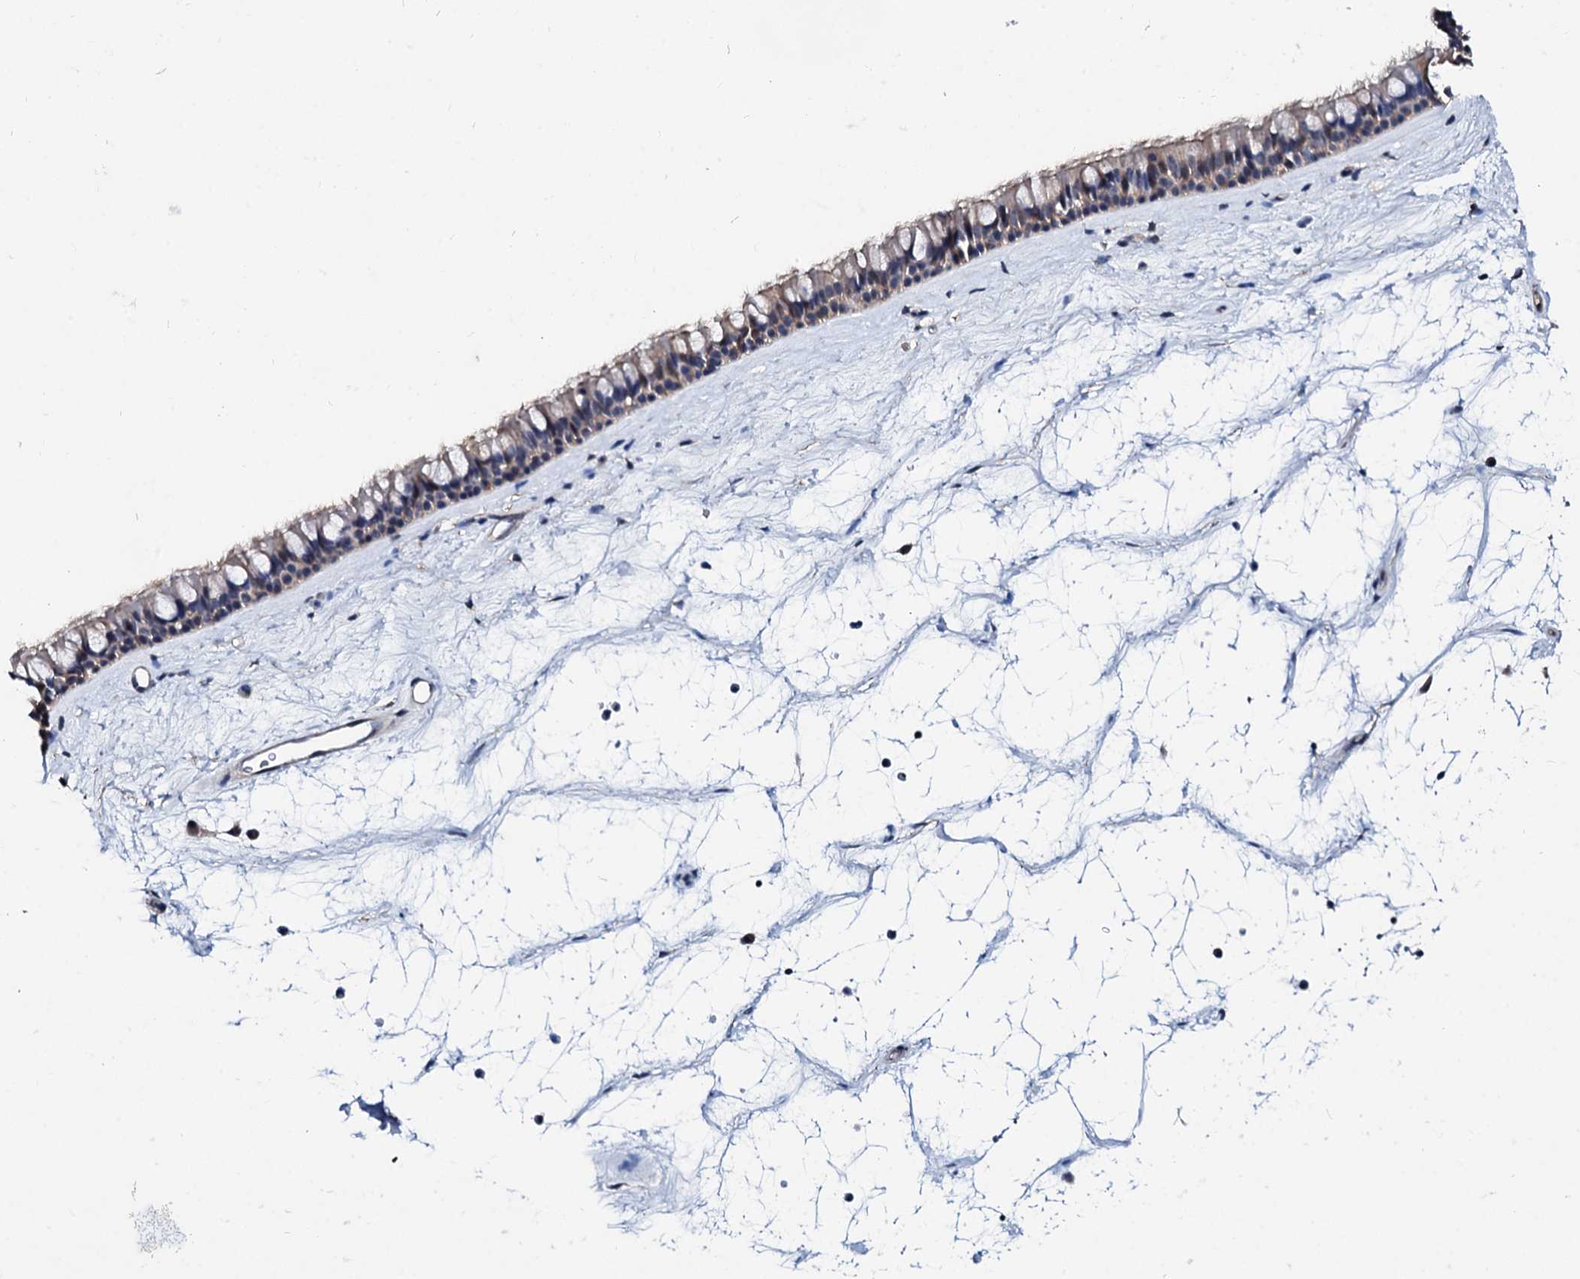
{"staining": {"intensity": "weak", "quantity": "25%-75%", "location": "cytoplasmic/membranous,nuclear"}, "tissue": "nasopharynx", "cell_type": "Respiratory epithelial cells", "image_type": "normal", "snomed": [{"axis": "morphology", "description": "Normal tissue, NOS"}, {"axis": "topography", "description": "Nasopharynx"}], "caption": "Normal nasopharynx was stained to show a protein in brown. There is low levels of weak cytoplasmic/membranous,nuclear positivity in approximately 25%-75% of respiratory epithelial cells.", "gene": "CSN2", "patient": {"sex": "male", "age": 64}}